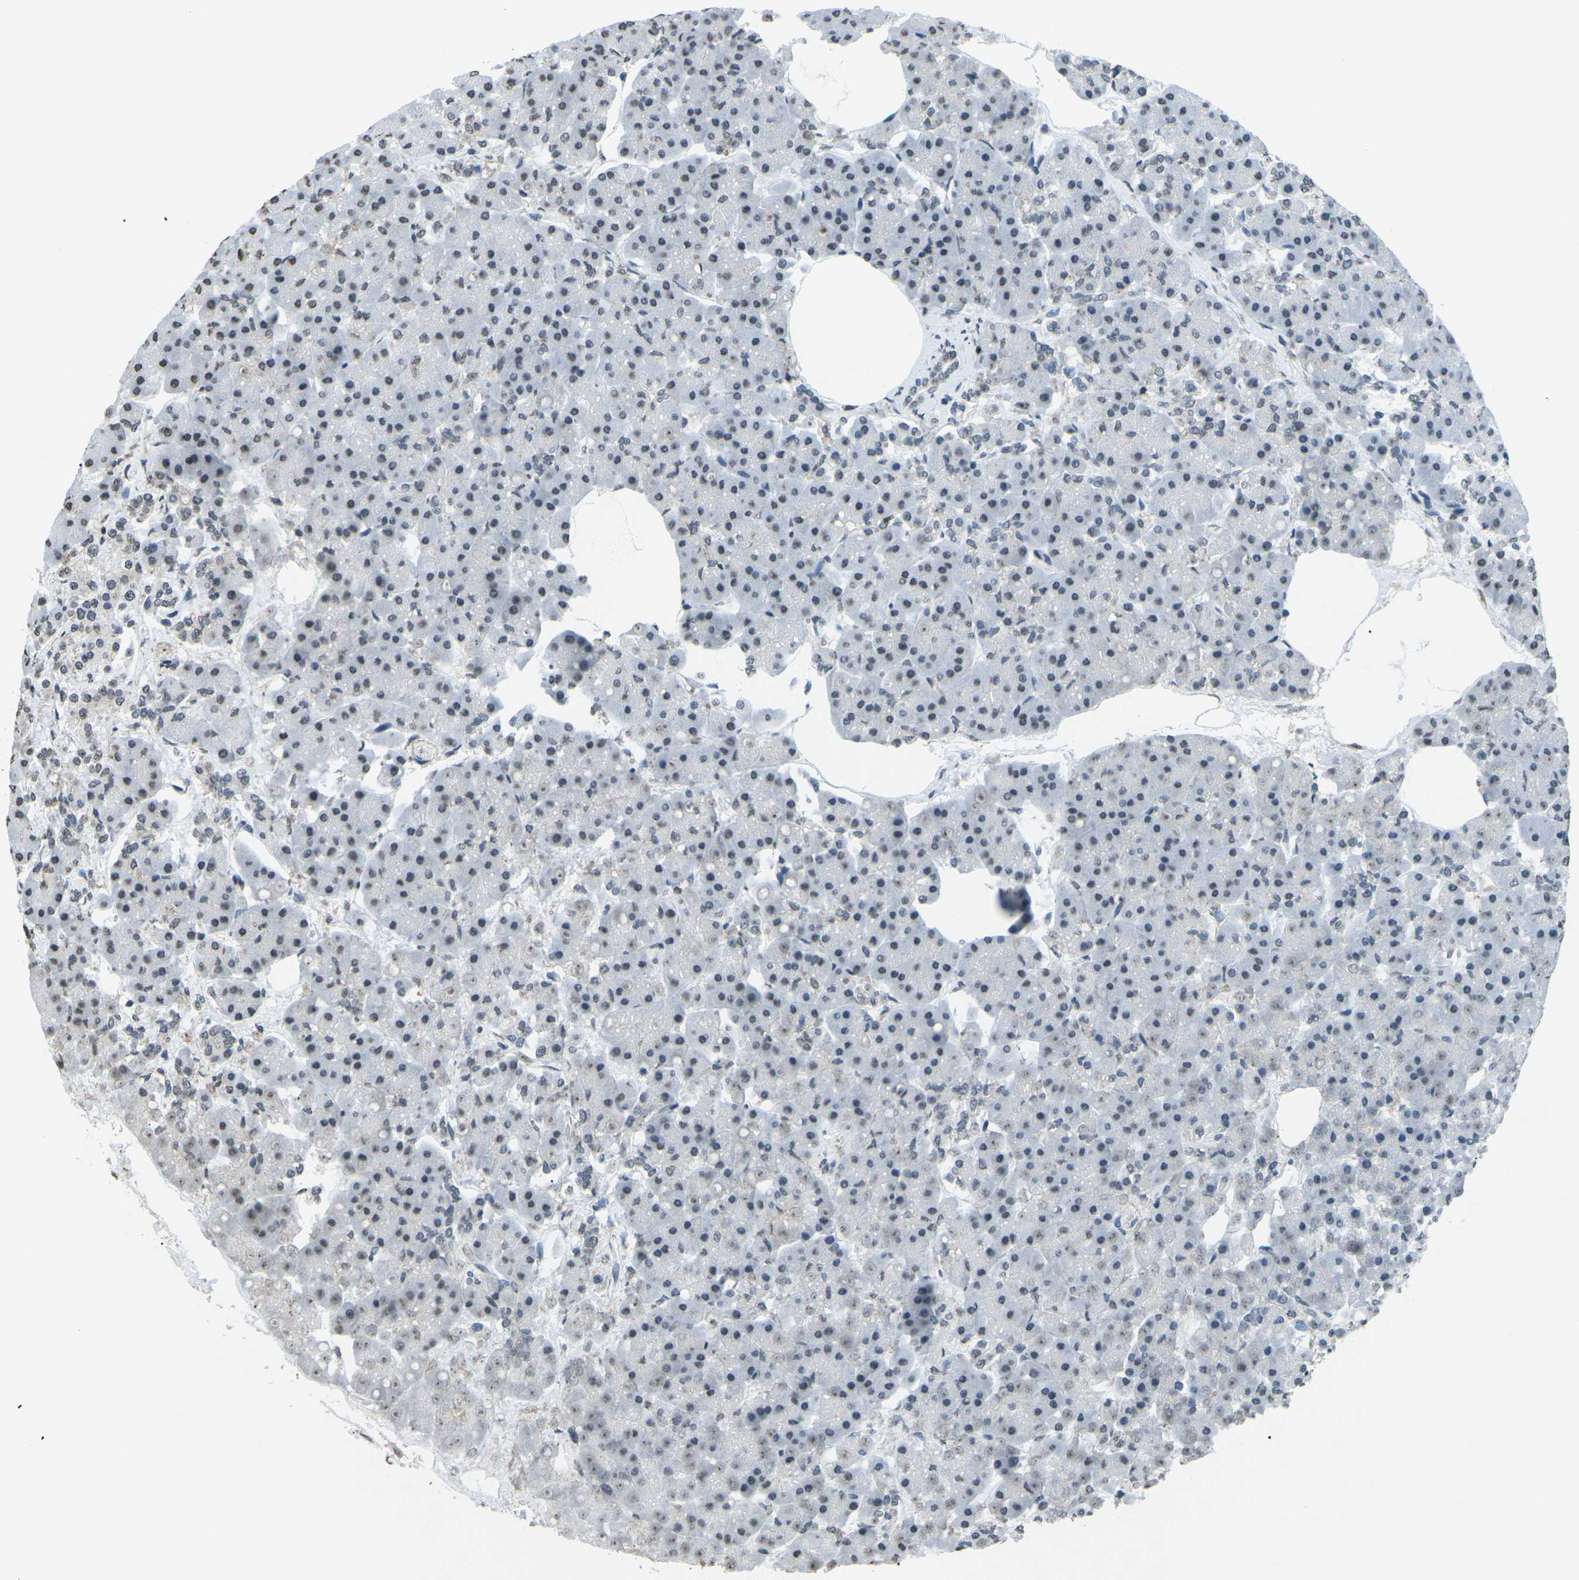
{"staining": {"intensity": "negative", "quantity": "none", "location": "none"}, "tissue": "pancreas", "cell_type": "Exocrine glandular cells", "image_type": "normal", "snomed": [{"axis": "morphology", "description": "Normal tissue, NOS"}, {"axis": "topography", "description": "Pancreas"}], "caption": "An immunohistochemistry (IHC) histopathology image of unremarkable pancreas is shown. There is no staining in exocrine glandular cells of pancreas. (DAB immunohistochemistry (IHC) visualized using brightfield microscopy, high magnification).", "gene": "TFR2", "patient": {"sex": "female", "age": 70}}